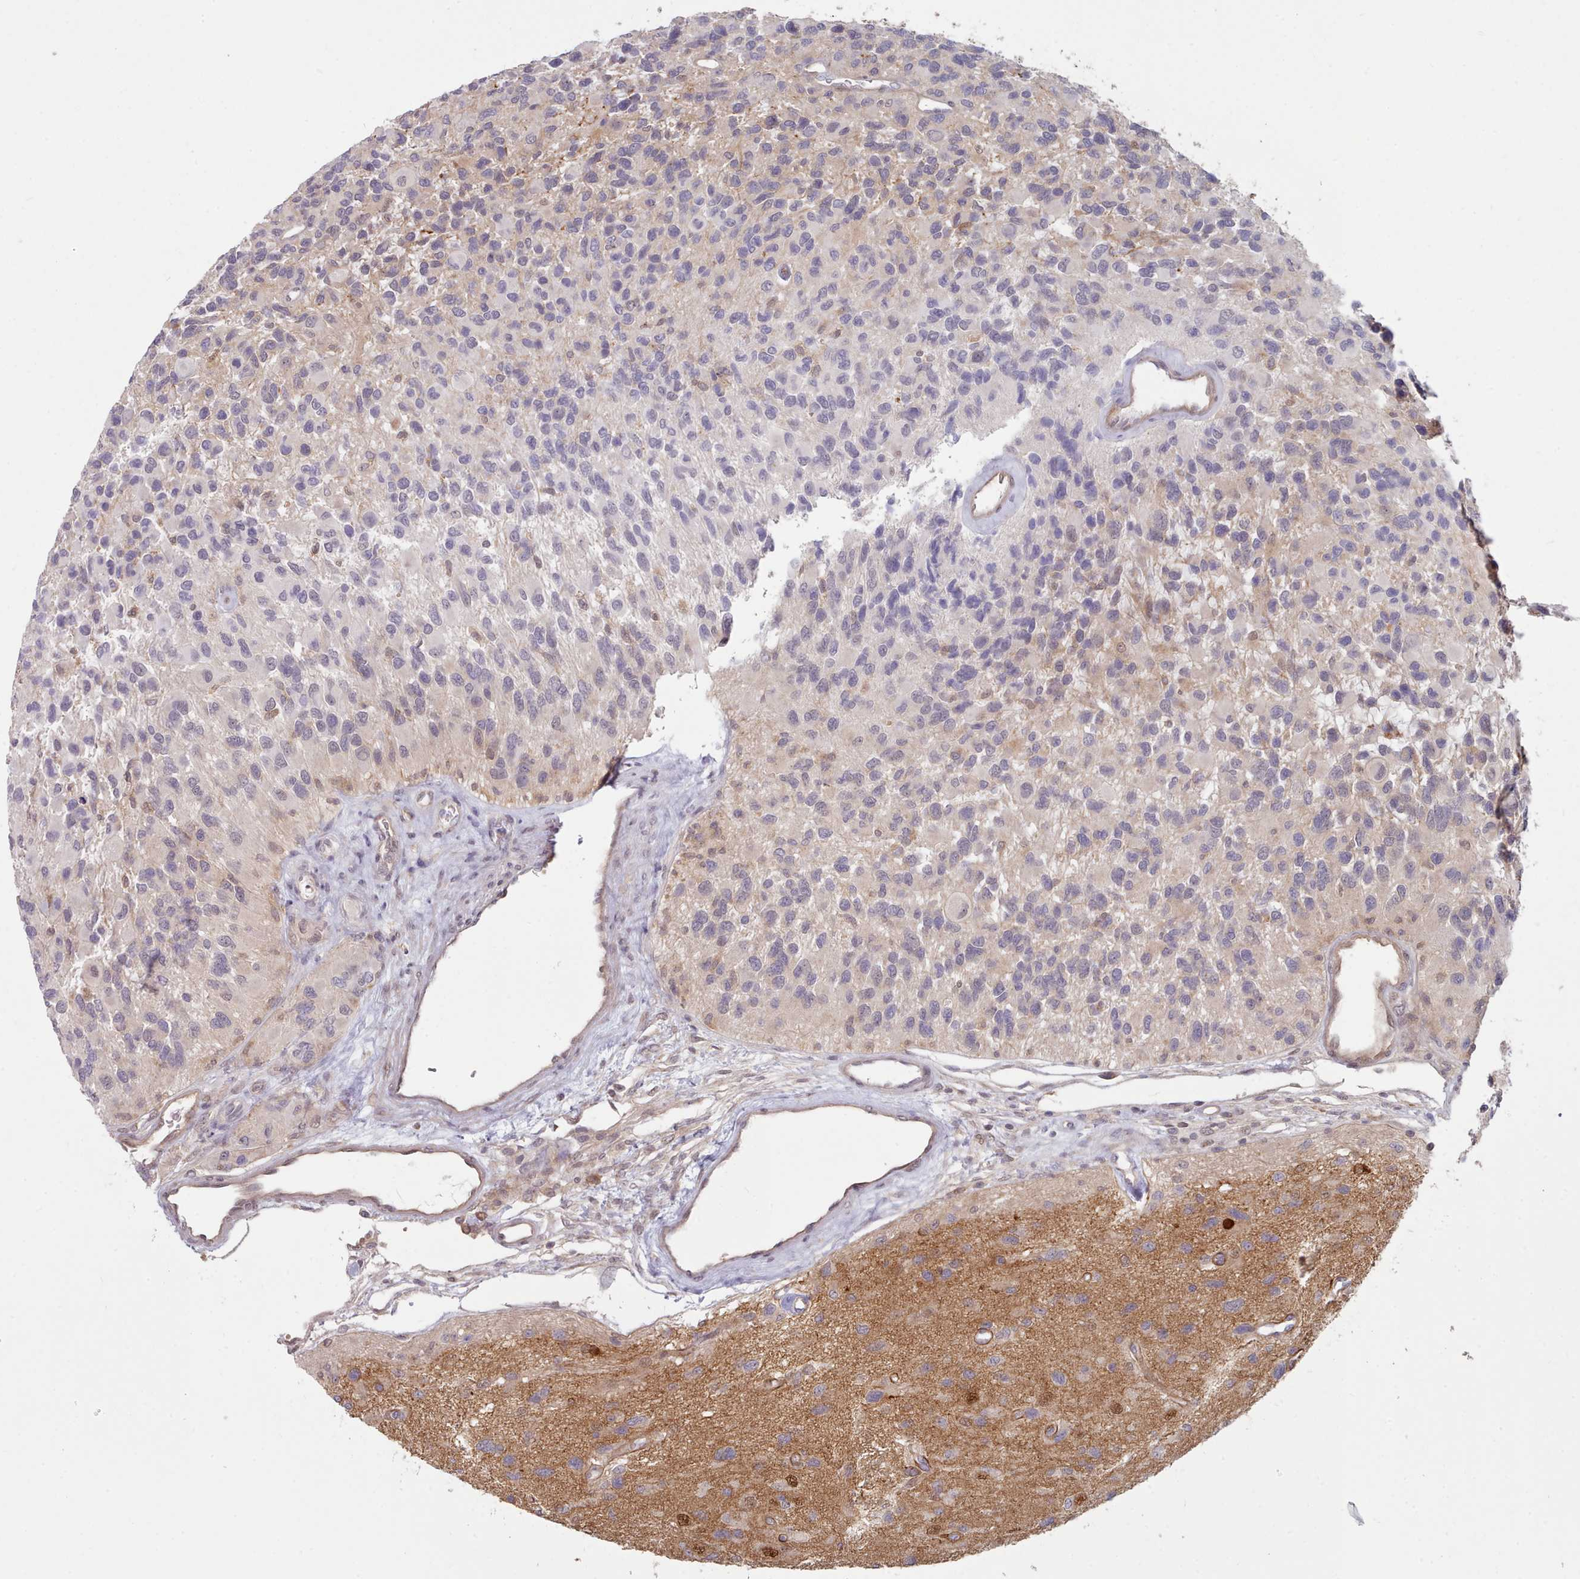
{"staining": {"intensity": "negative", "quantity": "none", "location": "none"}, "tissue": "glioma", "cell_type": "Tumor cells", "image_type": "cancer", "snomed": [{"axis": "morphology", "description": "Glioma, malignant, High grade"}, {"axis": "topography", "description": "Brain"}], "caption": "This is an immunohistochemistry (IHC) histopathology image of malignant glioma (high-grade). There is no expression in tumor cells.", "gene": "CES3", "patient": {"sex": "male", "age": 77}}